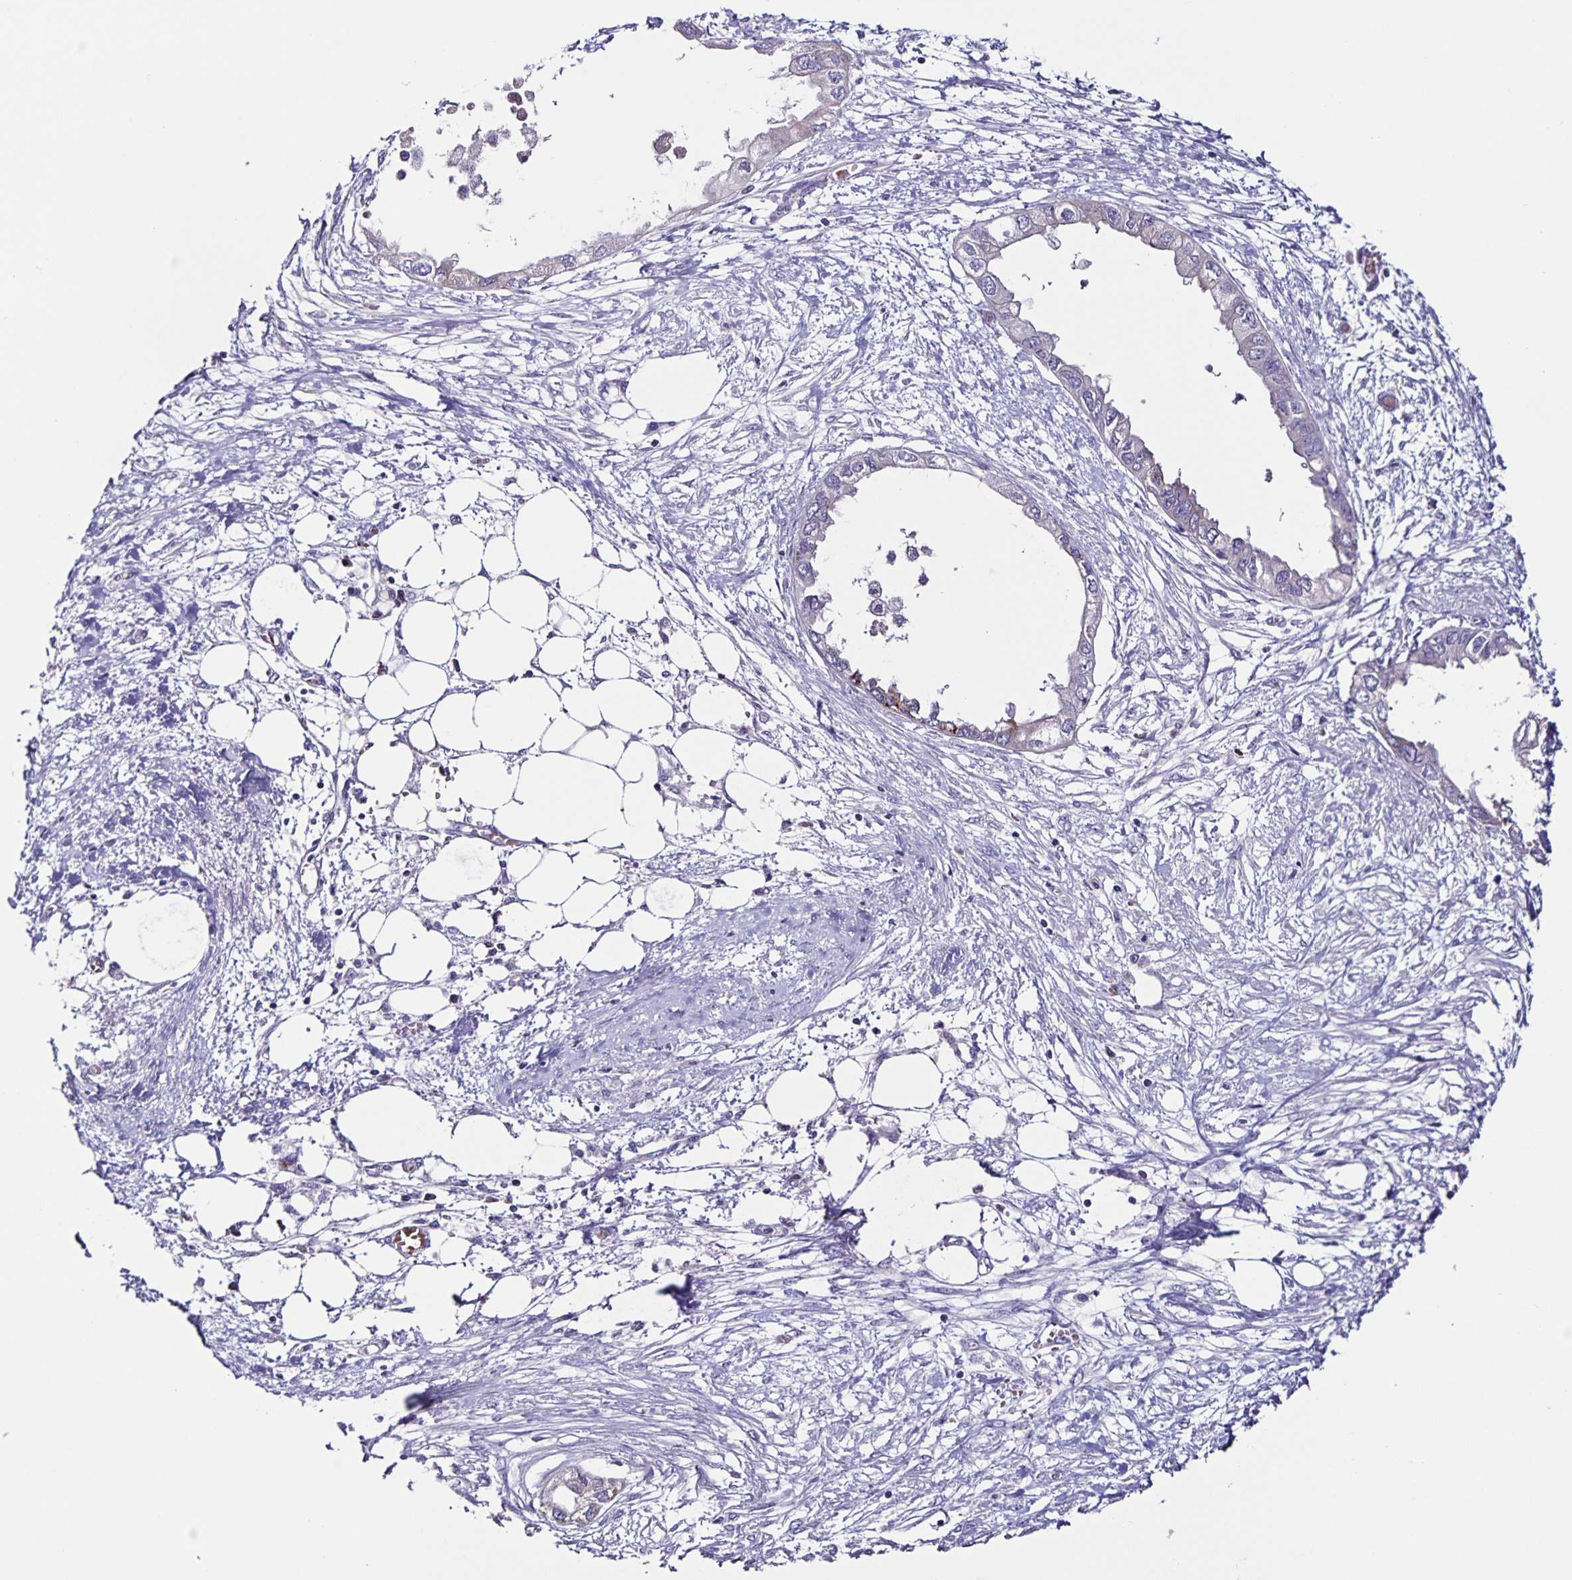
{"staining": {"intensity": "weak", "quantity": "<25%", "location": "cytoplasmic/membranous"}, "tissue": "endometrial cancer", "cell_type": "Tumor cells", "image_type": "cancer", "snomed": [{"axis": "morphology", "description": "Adenocarcinoma, NOS"}, {"axis": "morphology", "description": "Adenocarcinoma, metastatic, NOS"}, {"axis": "topography", "description": "Adipose tissue"}, {"axis": "topography", "description": "Endometrium"}], "caption": "A high-resolution photomicrograph shows immunohistochemistry staining of endometrial cancer (metastatic adenocarcinoma), which displays no significant staining in tumor cells. (Brightfield microscopy of DAB immunohistochemistry at high magnification).", "gene": "RNFT2", "patient": {"sex": "female", "age": 67}}